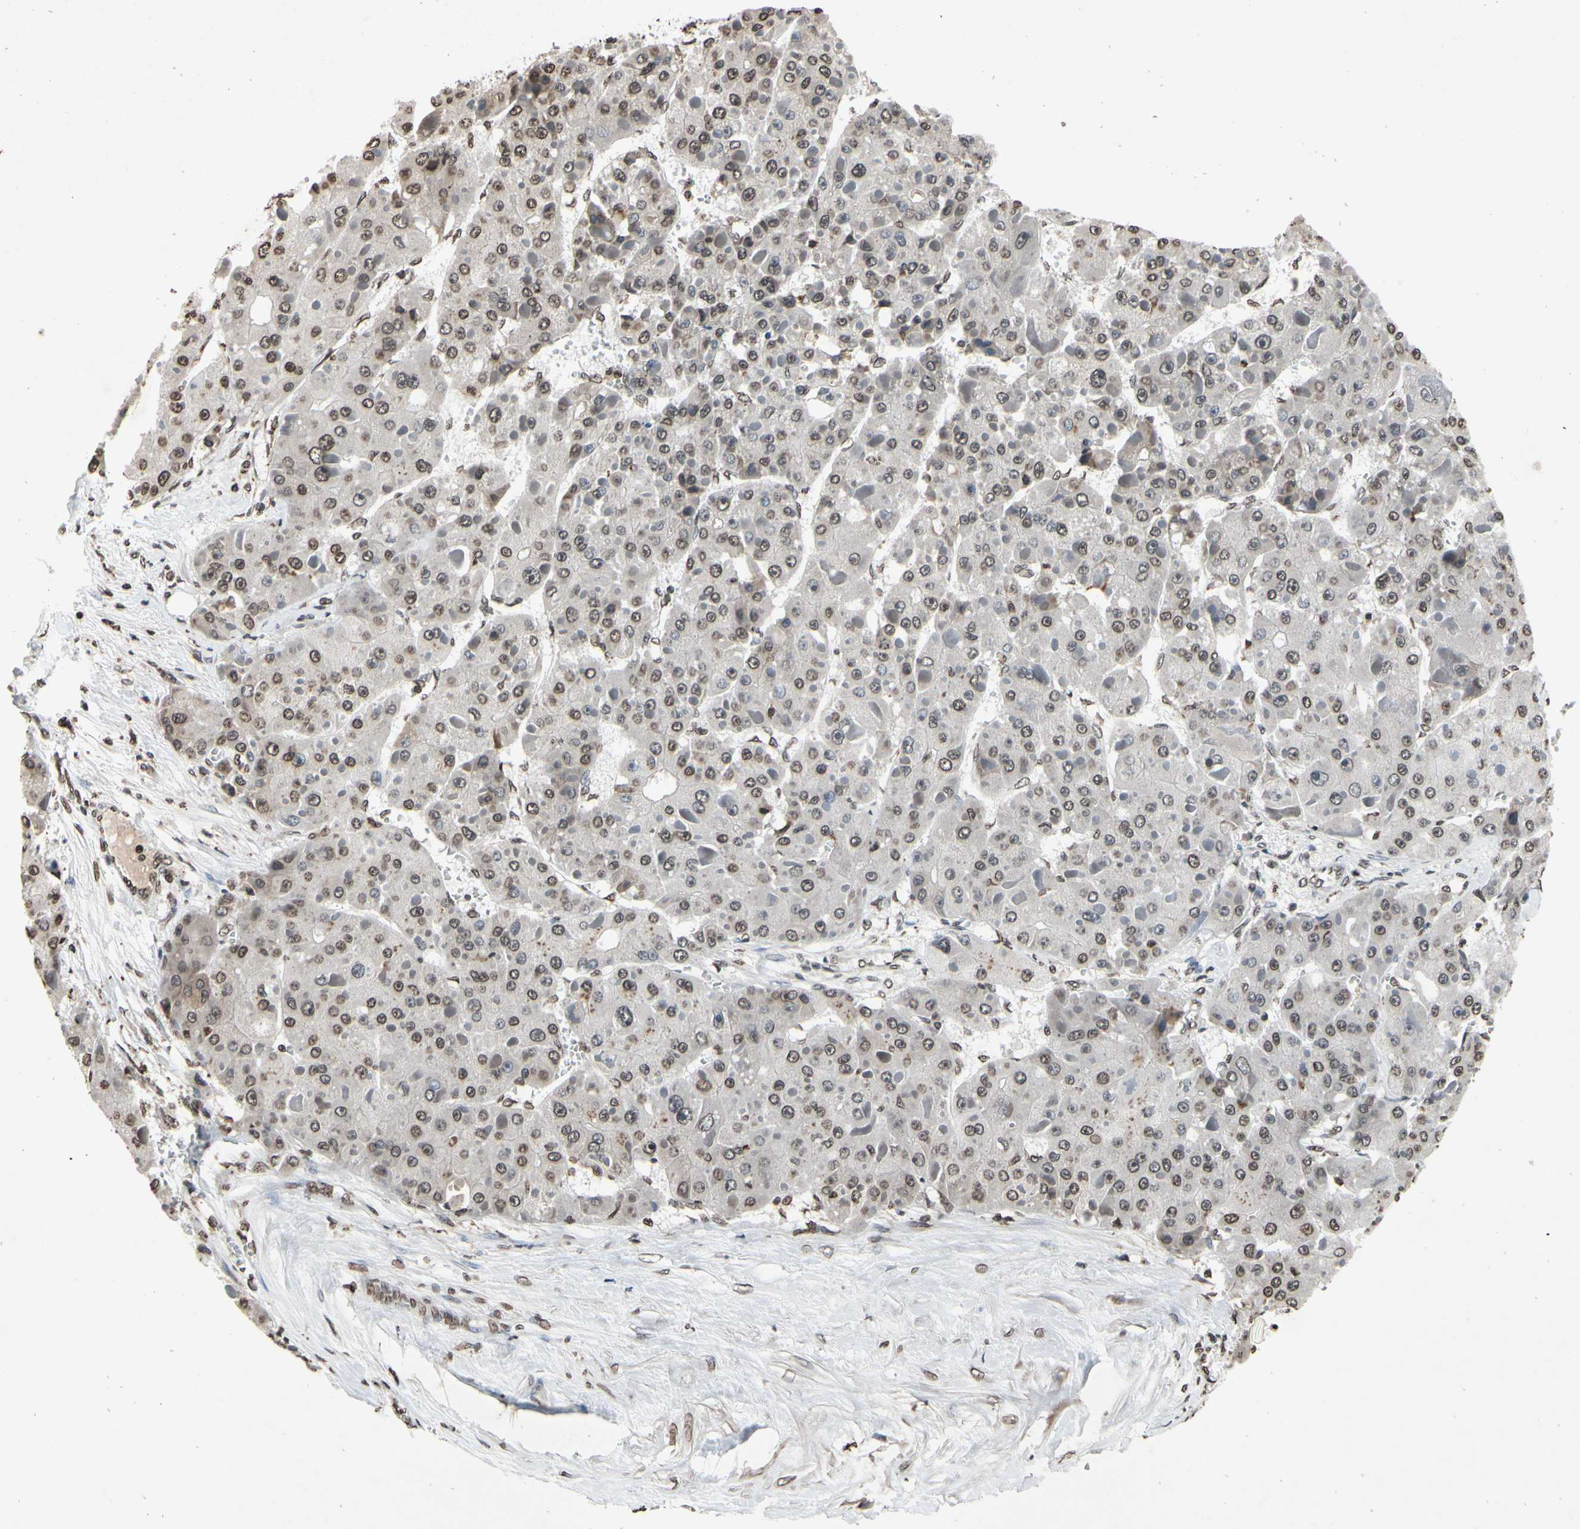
{"staining": {"intensity": "moderate", "quantity": "25%-75%", "location": "nuclear"}, "tissue": "liver cancer", "cell_type": "Tumor cells", "image_type": "cancer", "snomed": [{"axis": "morphology", "description": "Carcinoma, Hepatocellular, NOS"}, {"axis": "topography", "description": "Liver"}], "caption": "DAB (3,3'-diaminobenzidine) immunohistochemical staining of hepatocellular carcinoma (liver) demonstrates moderate nuclear protein staining in approximately 25%-75% of tumor cells.", "gene": "HIPK2", "patient": {"sex": "female", "age": 73}}